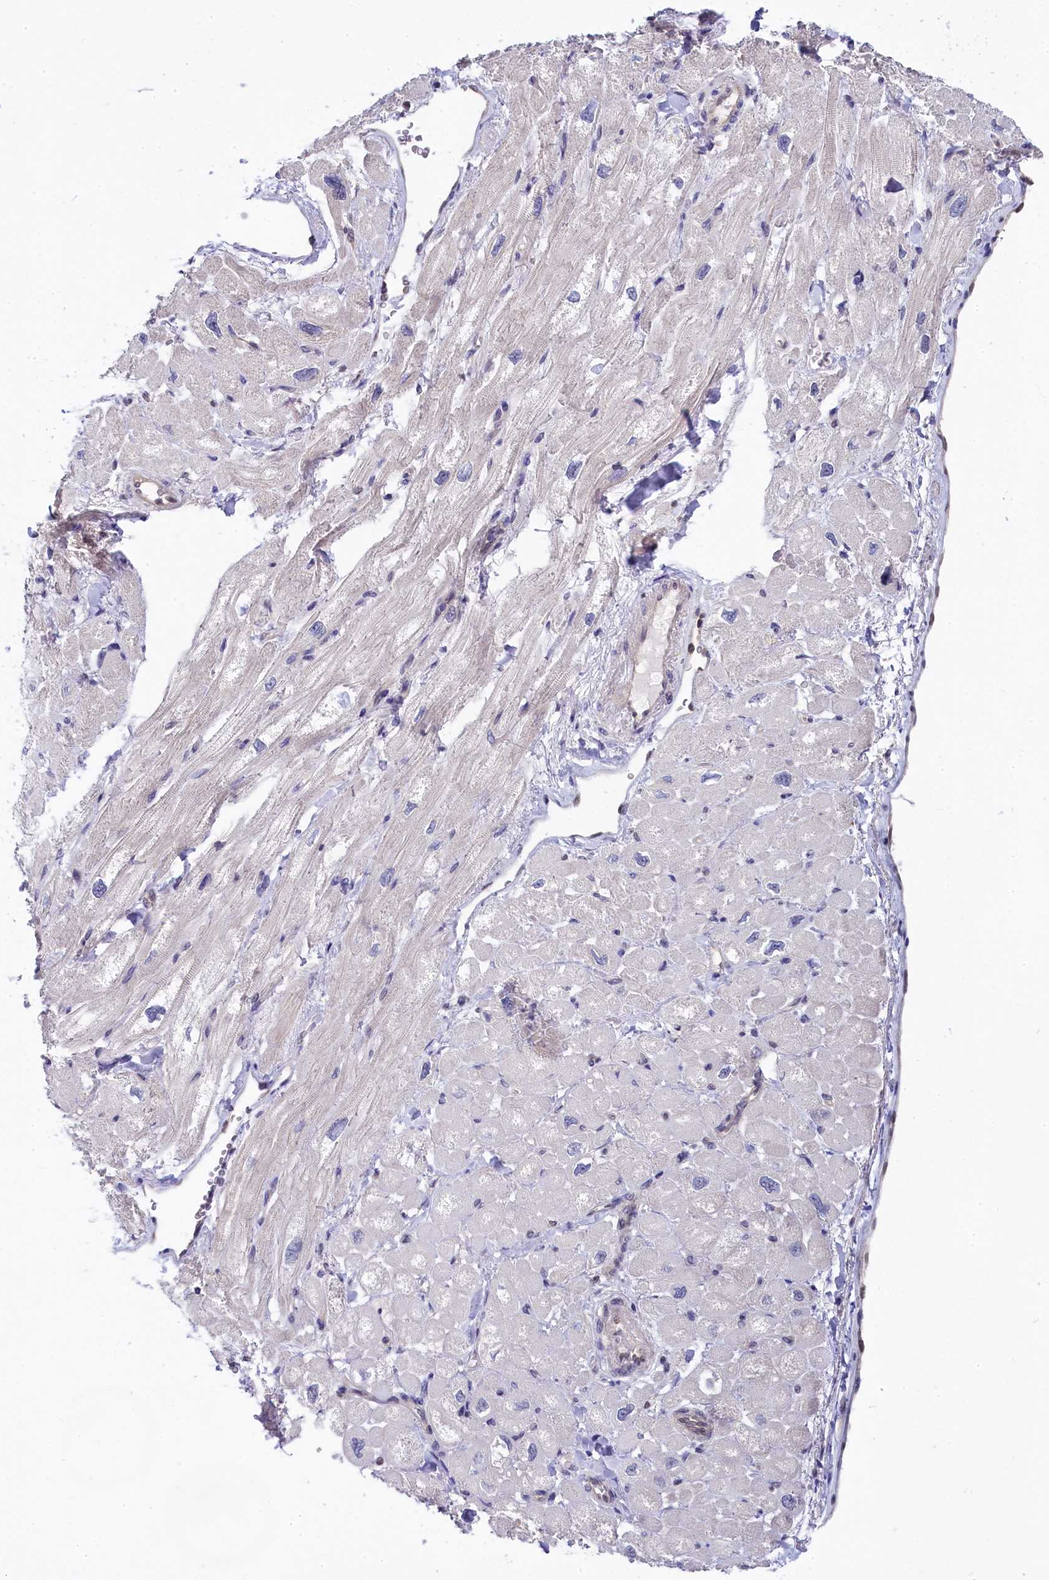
{"staining": {"intensity": "negative", "quantity": "none", "location": "none"}, "tissue": "heart muscle", "cell_type": "Cardiomyocytes", "image_type": "normal", "snomed": [{"axis": "morphology", "description": "Normal tissue, NOS"}, {"axis": "topography", "description": "Heart"}], "caption": "Image shows no protein positivity in cardiomyocytes of unremarkable heart muscle.", "gene": "C11orf54", "patient": {"sex": "male", "age": 65}}